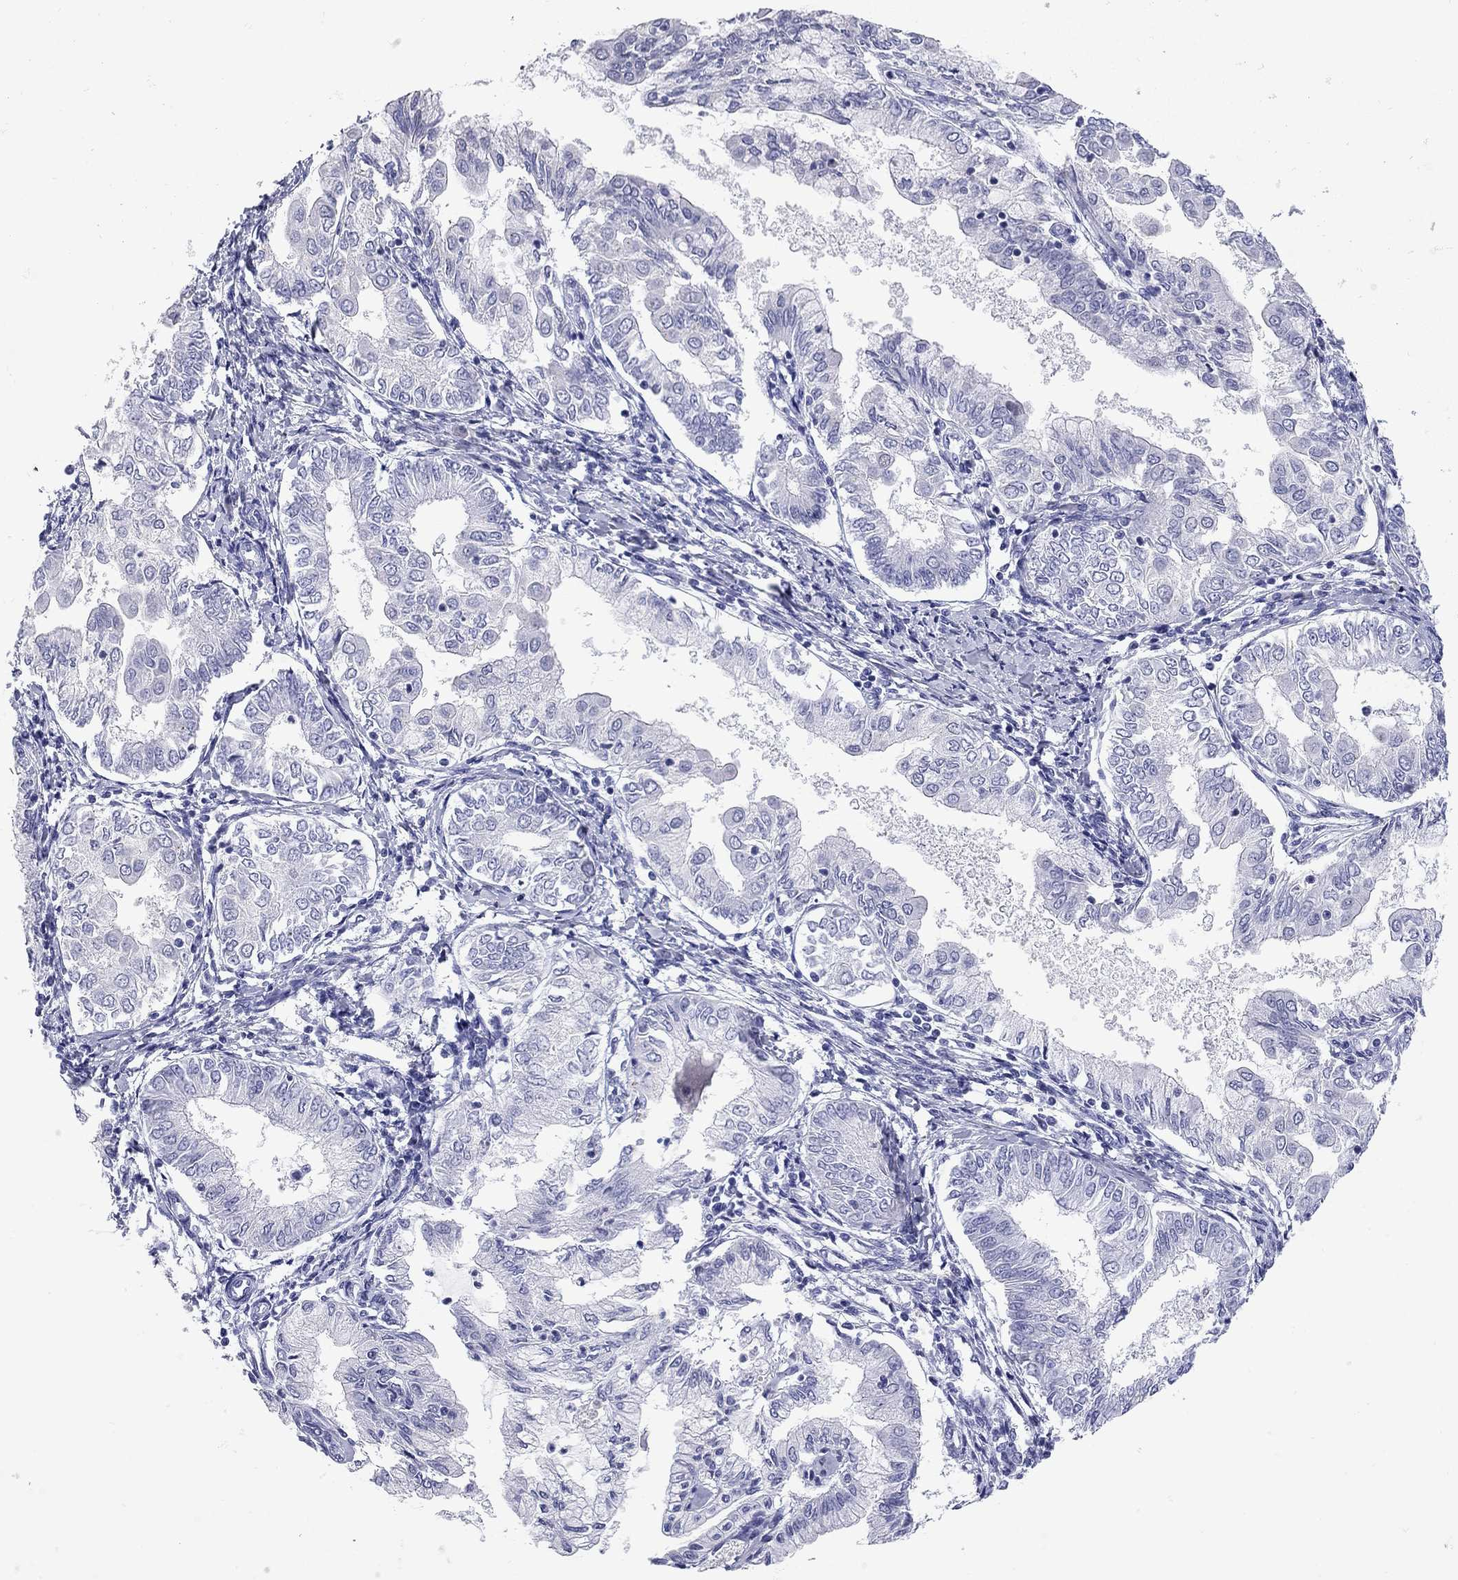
{"staining": {"intensity": "negative", "quantity": "none", "location": "none"}, "tissue": "endometrial cancer", "cell_type": "Tumor cells", "image_type": "cancer", "snomed": [{"axis": "morphology", "description": "Adenocarcinoma, NOS"}, {"axis": "topography", "description": "Endometrium"}], "caption": "Endometrial adenocarcinoma was stained to show a protein in brown. There is no significant staining in tumor cells. (DAB (3,3'-diaminobenzidine) IHC, high magnification).", "gene": "C8orf88", "patient": {"sex": "female", "age": 68}}